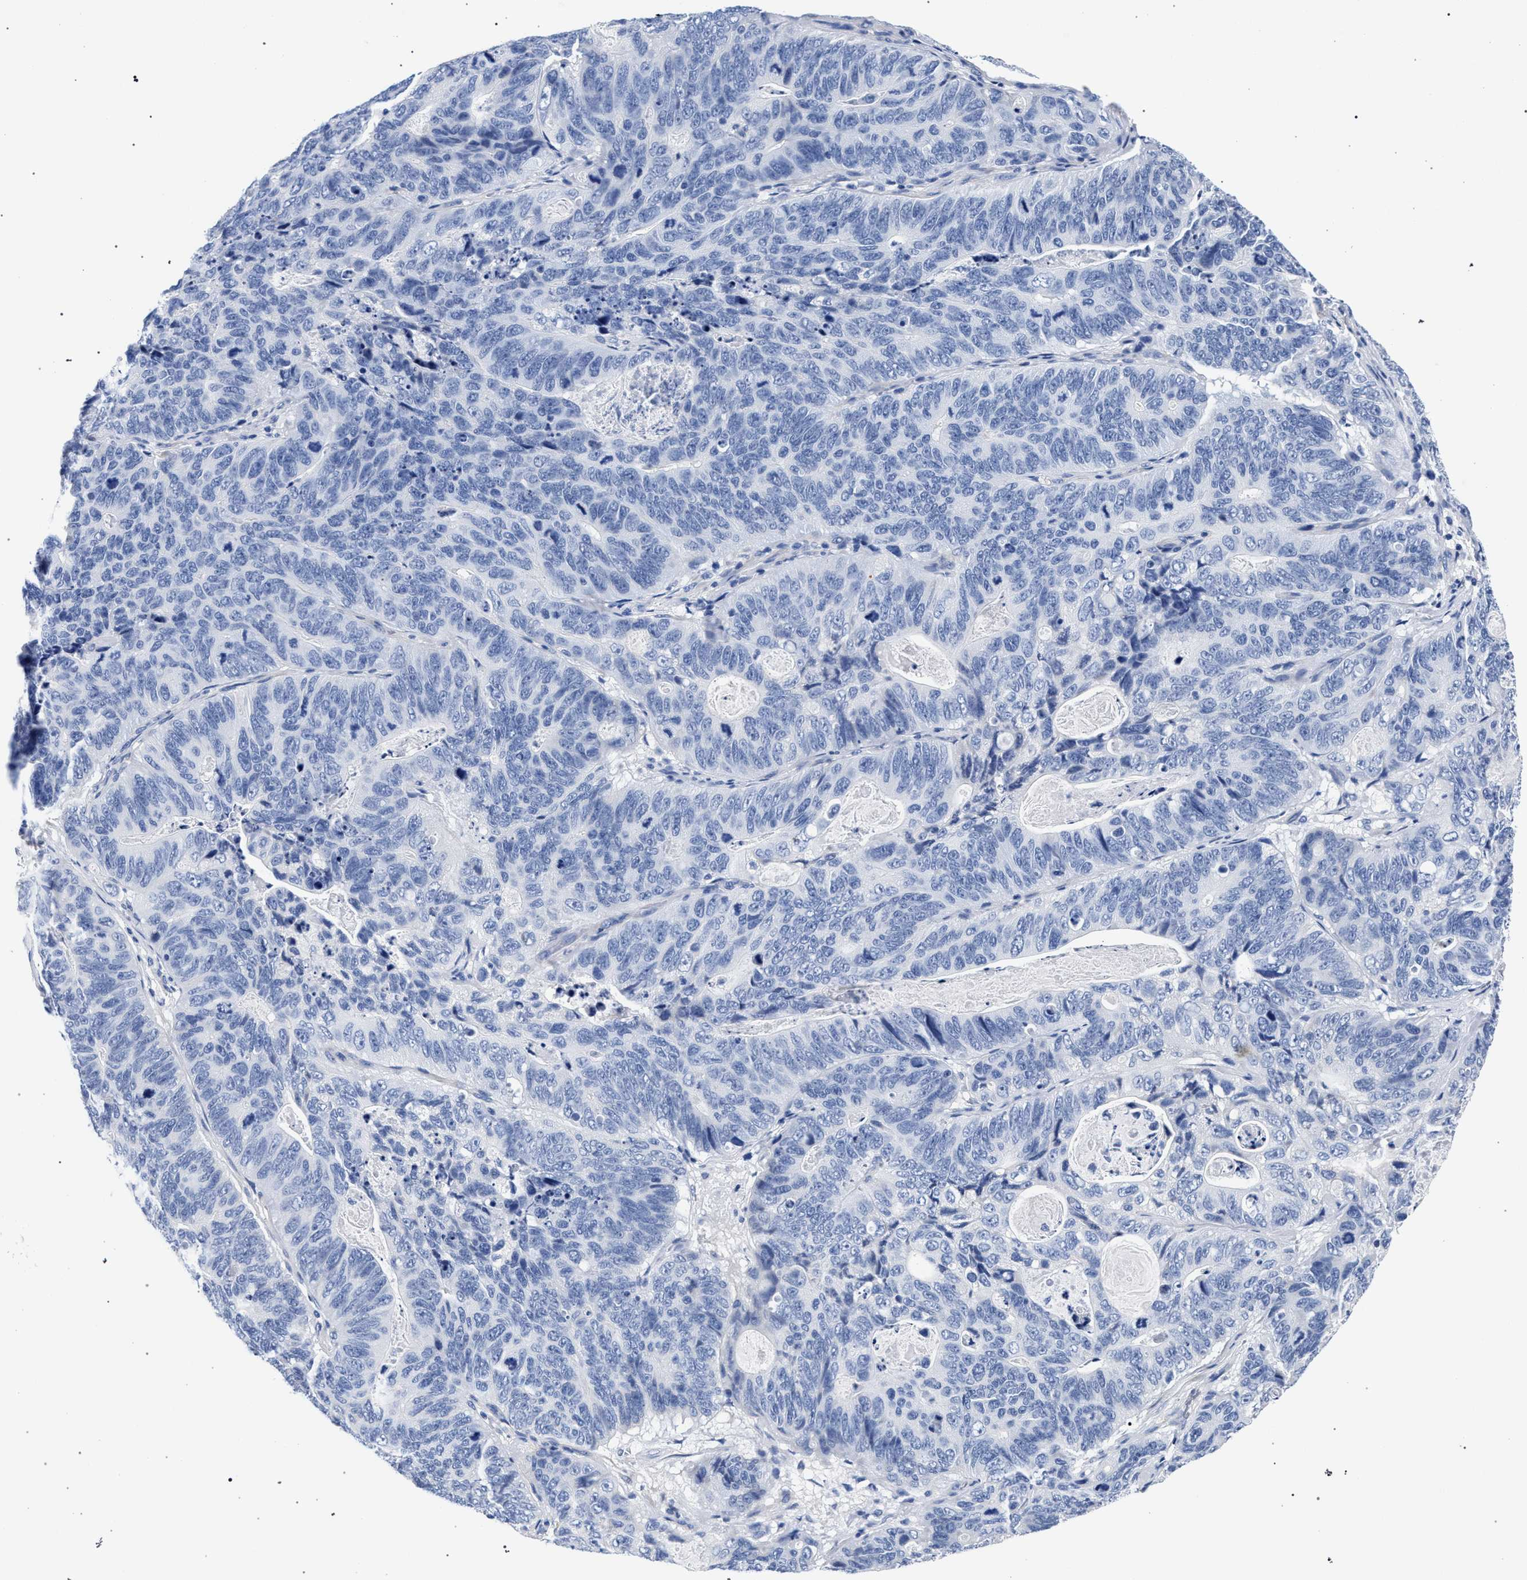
{"staining": {"intensity": "negative", "quantity": "none", "location": "none"}, "tissue": "stomach cancer", "cell_type": "Tumor cells", "image_type": "cancer", "snomed": [{"axis": "morphology", "description": "Normal tissue, NOS"}, {"axis": "morphology", "description": "Adenocarcinoma, NOS"}, {"axis": "topography", "description": "Stomach"}], "caption": "Human adenocarcinoma (stomach) stained for a protein using IHC demonstrates no positivity in tumor cells.", "gene": "AKAP4", "patient": {"sex": "female", "age": 89}}